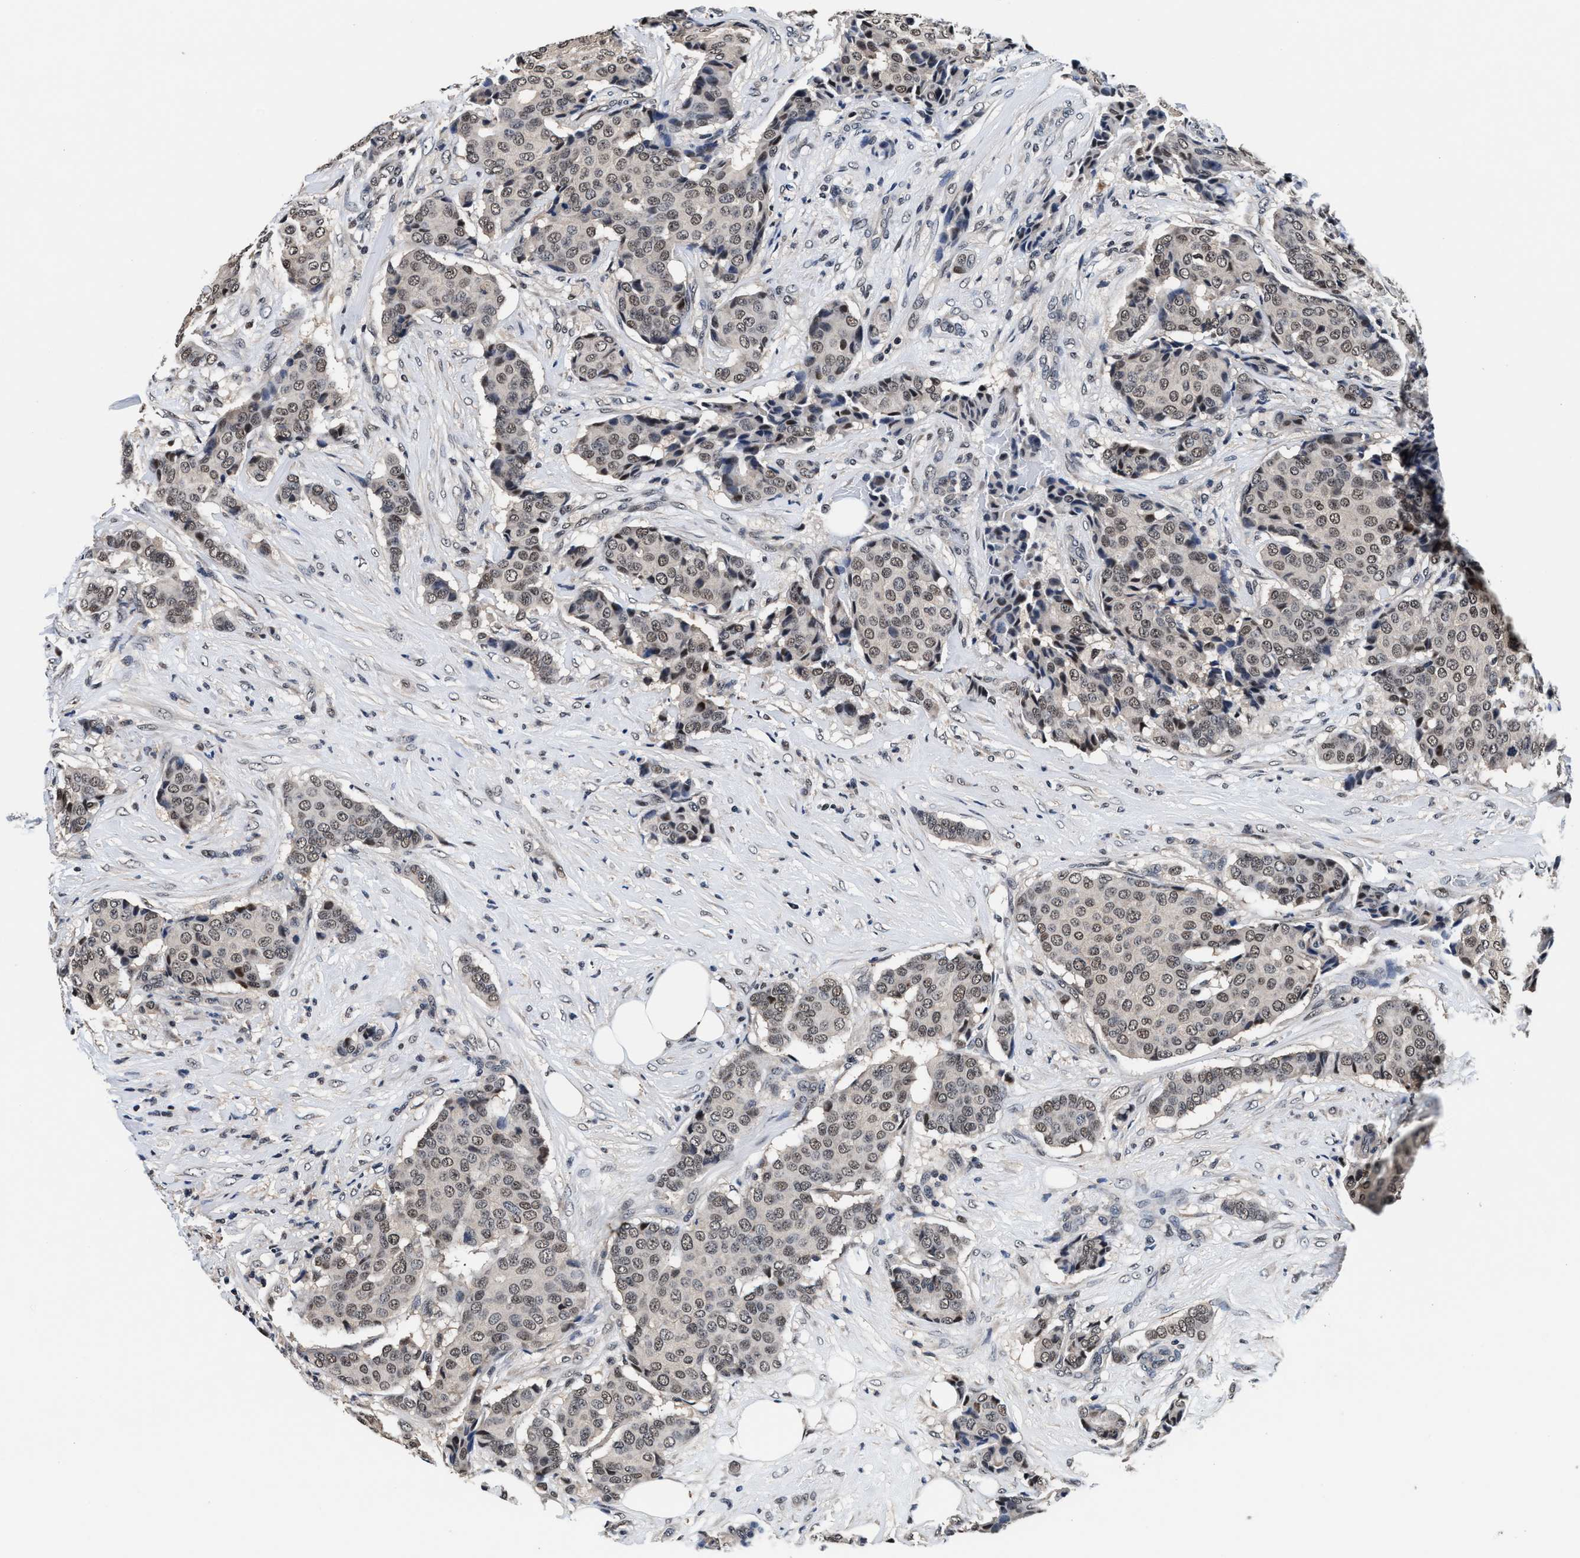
{"staining": {"intensity": "weak", "quantity": ">75%", "location": "nuclear"}, "tissue": "breast cancer", "cell_type": "Tumor cells", "image_type": "cancer", "snomed": [{"axis": "morphology", "description": "Duct carcinoma"}, {"axis": "topography", "description": "Breast"}], "caption": "Immunohistochemical staining of human intraductal carcinoma (breast) reveals weak nuclear protein expression in about >75% of tumor cells.", "gene": "USP16", "patient": {"sex": "female", "age": 75}}